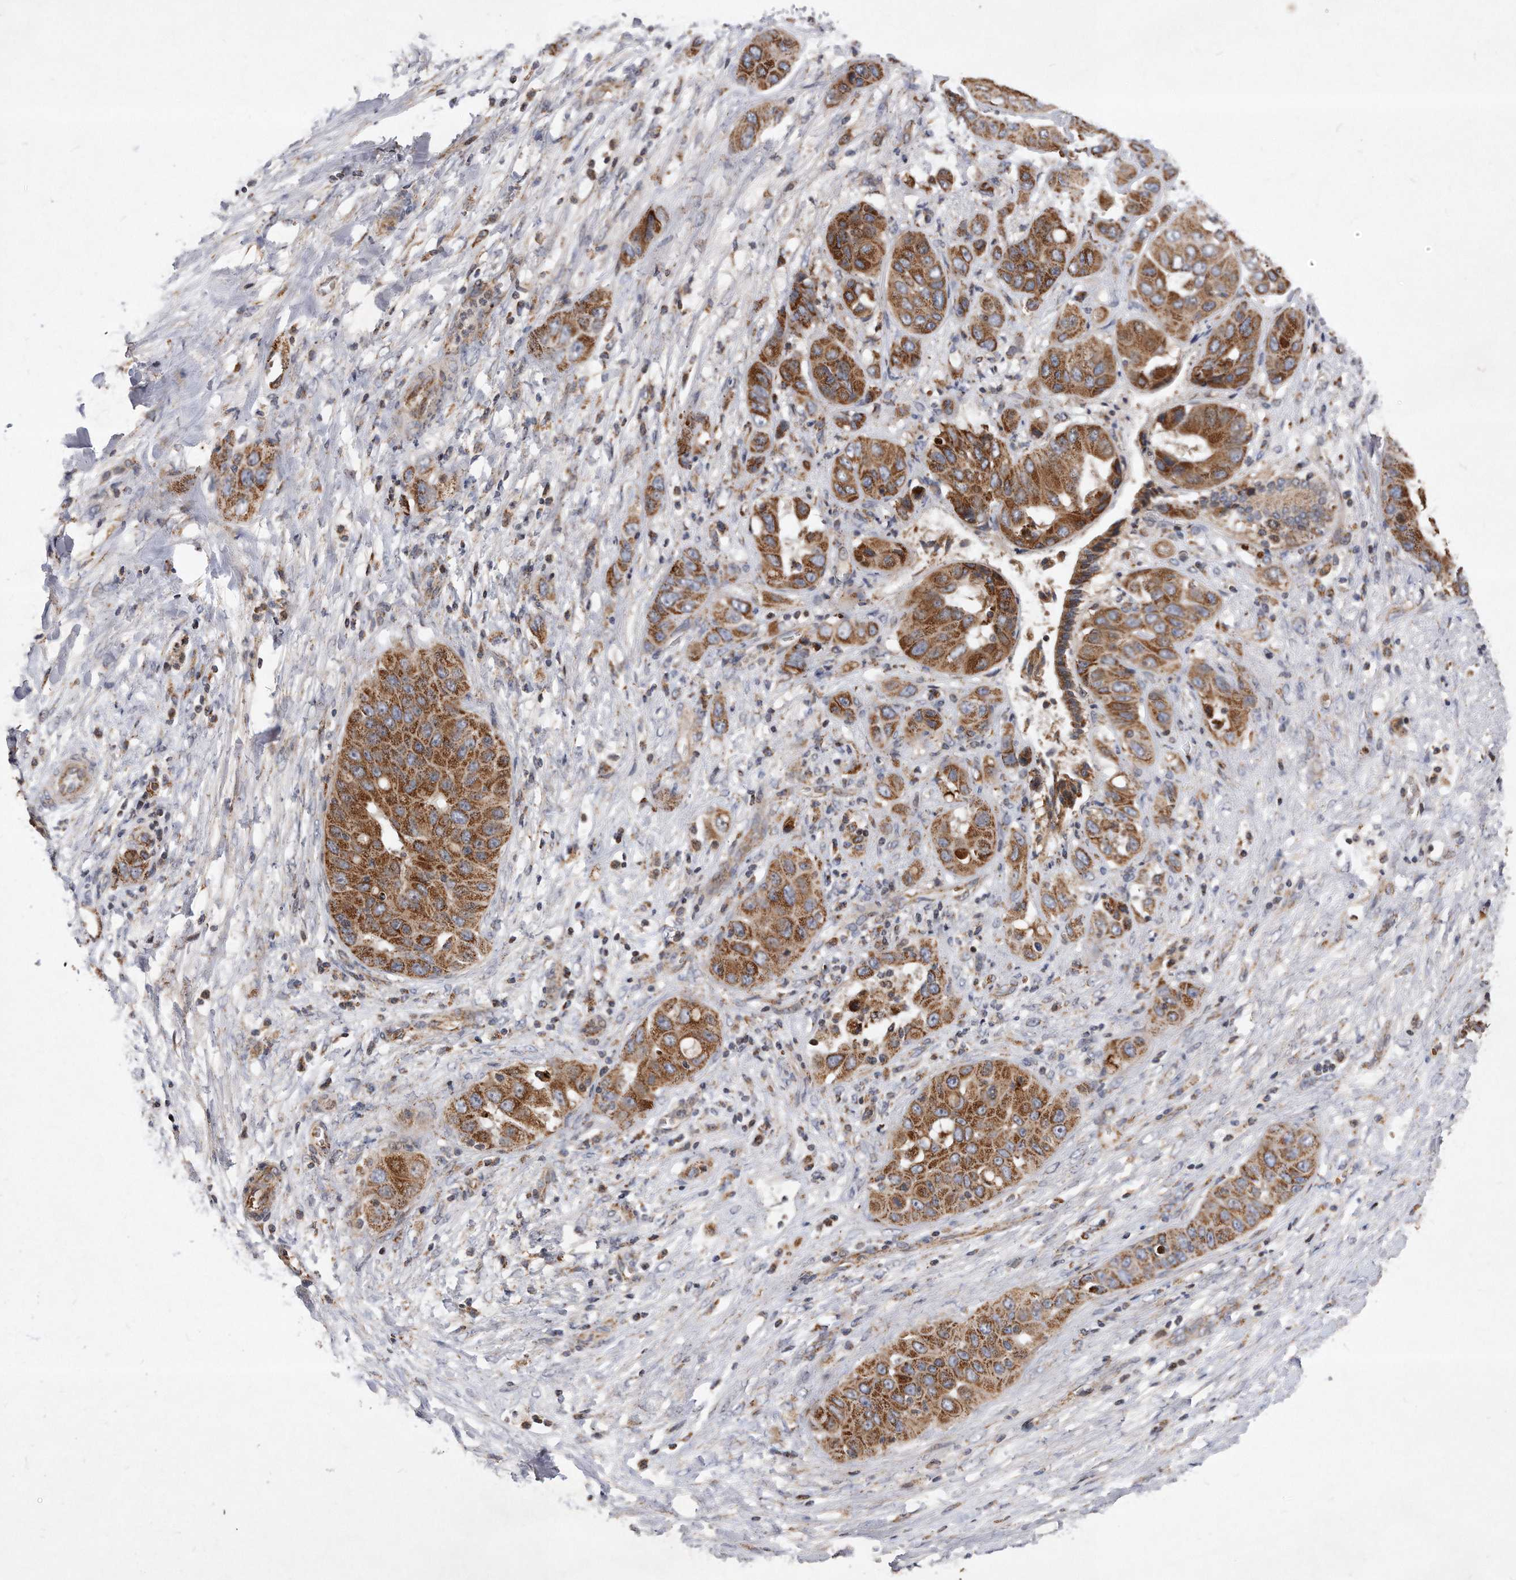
{"staining": {"intensity": "strong", "quantity": ">75%", "location": "cytoplasmic/membranous"}, "tissue": "liver cancer", "cell_type": "Tumor cells", "image_type": "cancer", "snomed": [{"axis": "morphology", "description": "Cholangiocarcinoma"}, {"axis": "topography", "description": "Liver"}], "caption": "Tumor cells display high levels of strong cytoplasmic/membranous positivity in approximately >75% of cells in cholangiocarcinoma (liver). (DAB = brown stain, brightfield microscopy at high magnification).", "gene": "PPP5C", "patient": {"sex": "female", "age": 52}}